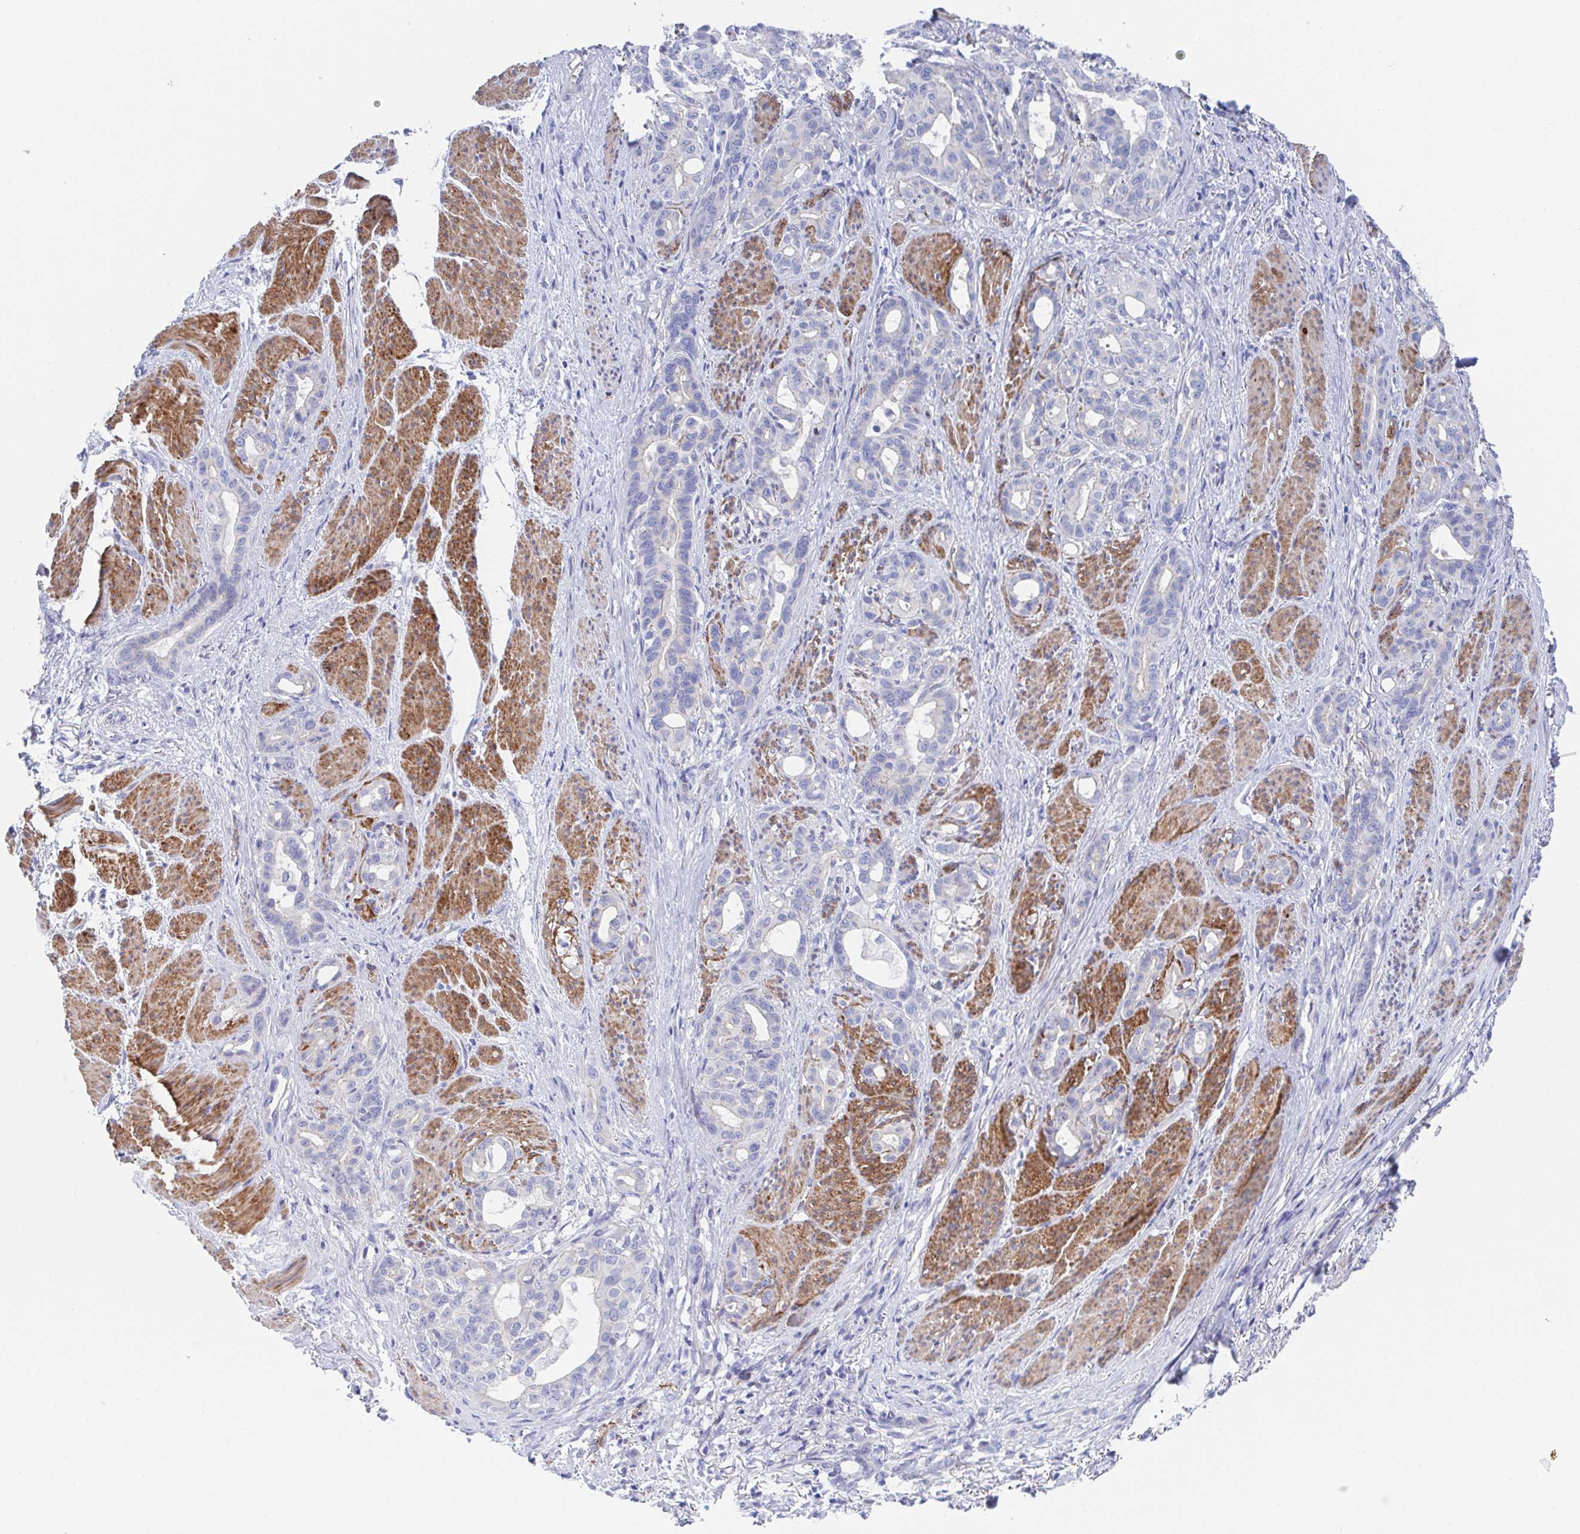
{"staining": {"intensity": "negative", "quantity": "none", "location": "none"}, "tissue": "stomach cancer", "cell_type": "Tumor cells", "image_type": "cancer", "snomed": [{"axis": "morphology", "description": "Normal tissue, NOS"}, {"axis": "morphology", "description": "Adenocarcinoma, NOS"}, {"axis": "topography", "description": "Esophagus"}, {"axis": "topography", "description": "Stomach, upper"}], "caption": "Immunohistochemistry (IHC) photomicrograph of human stomach cancer (adenocarcinoma) stained for a protein (brown), which demonstrates no staining in tumor cells.", "gene": "CDH2", "patient": {"sex": "male", "age": 62}}